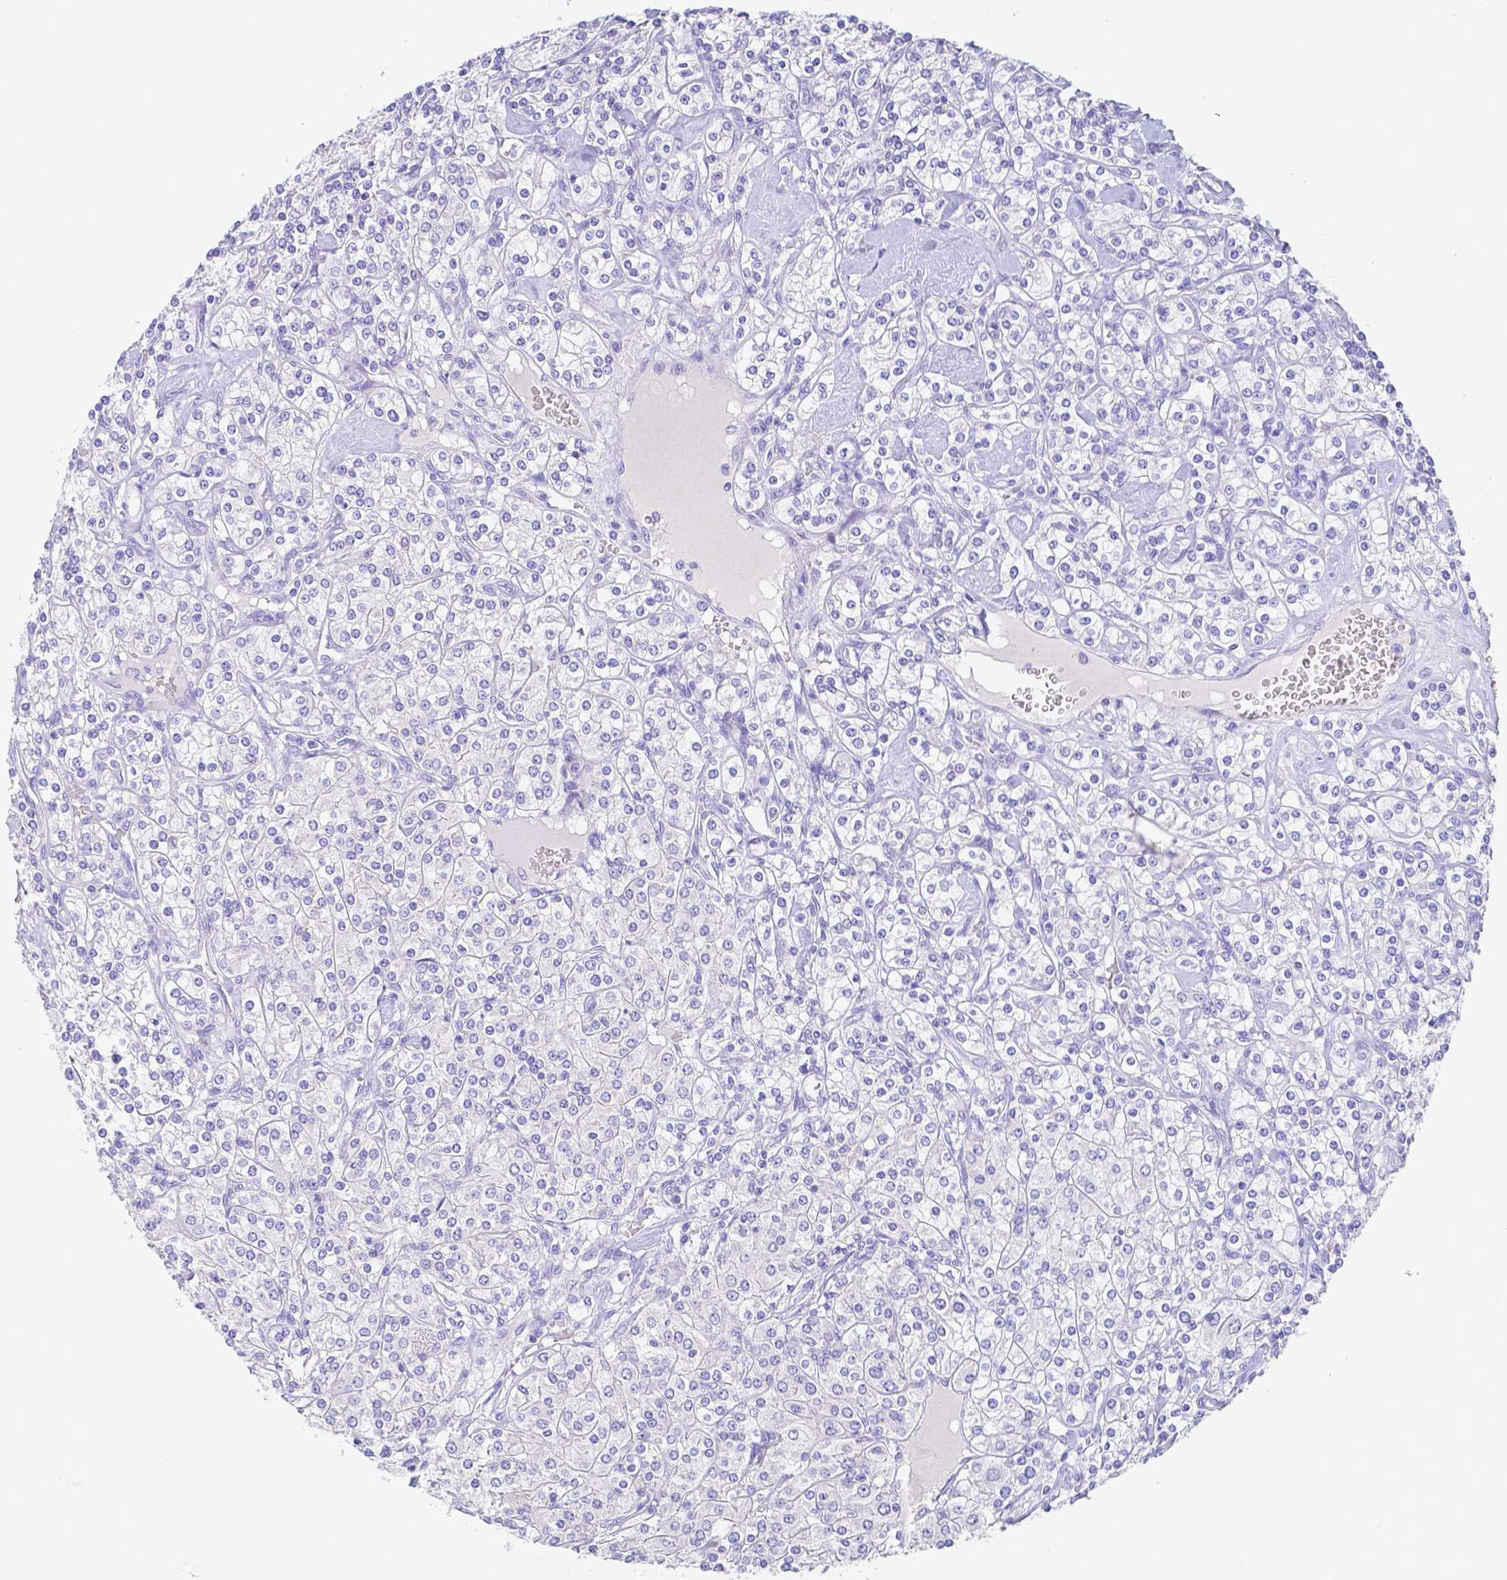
{"staining": {"intensity": "negative", "quantity": "none", "location": "none"}, "tissue": "renal cancer", "cell_type": "Tumor cells", "image_type": "cancer", "snomed": [{"axis": "morphology", "description": "Adenocarcinoma, NOS"}, {"axis": "topography", "description": "Kidney"}], "caption": "Immunohistochemical staining of renal cancer (adenocarcinoma) shows no significant staining in tumor cells.", "gene": "ZG16B", "patient": {"sex": "male", "age": 77}}